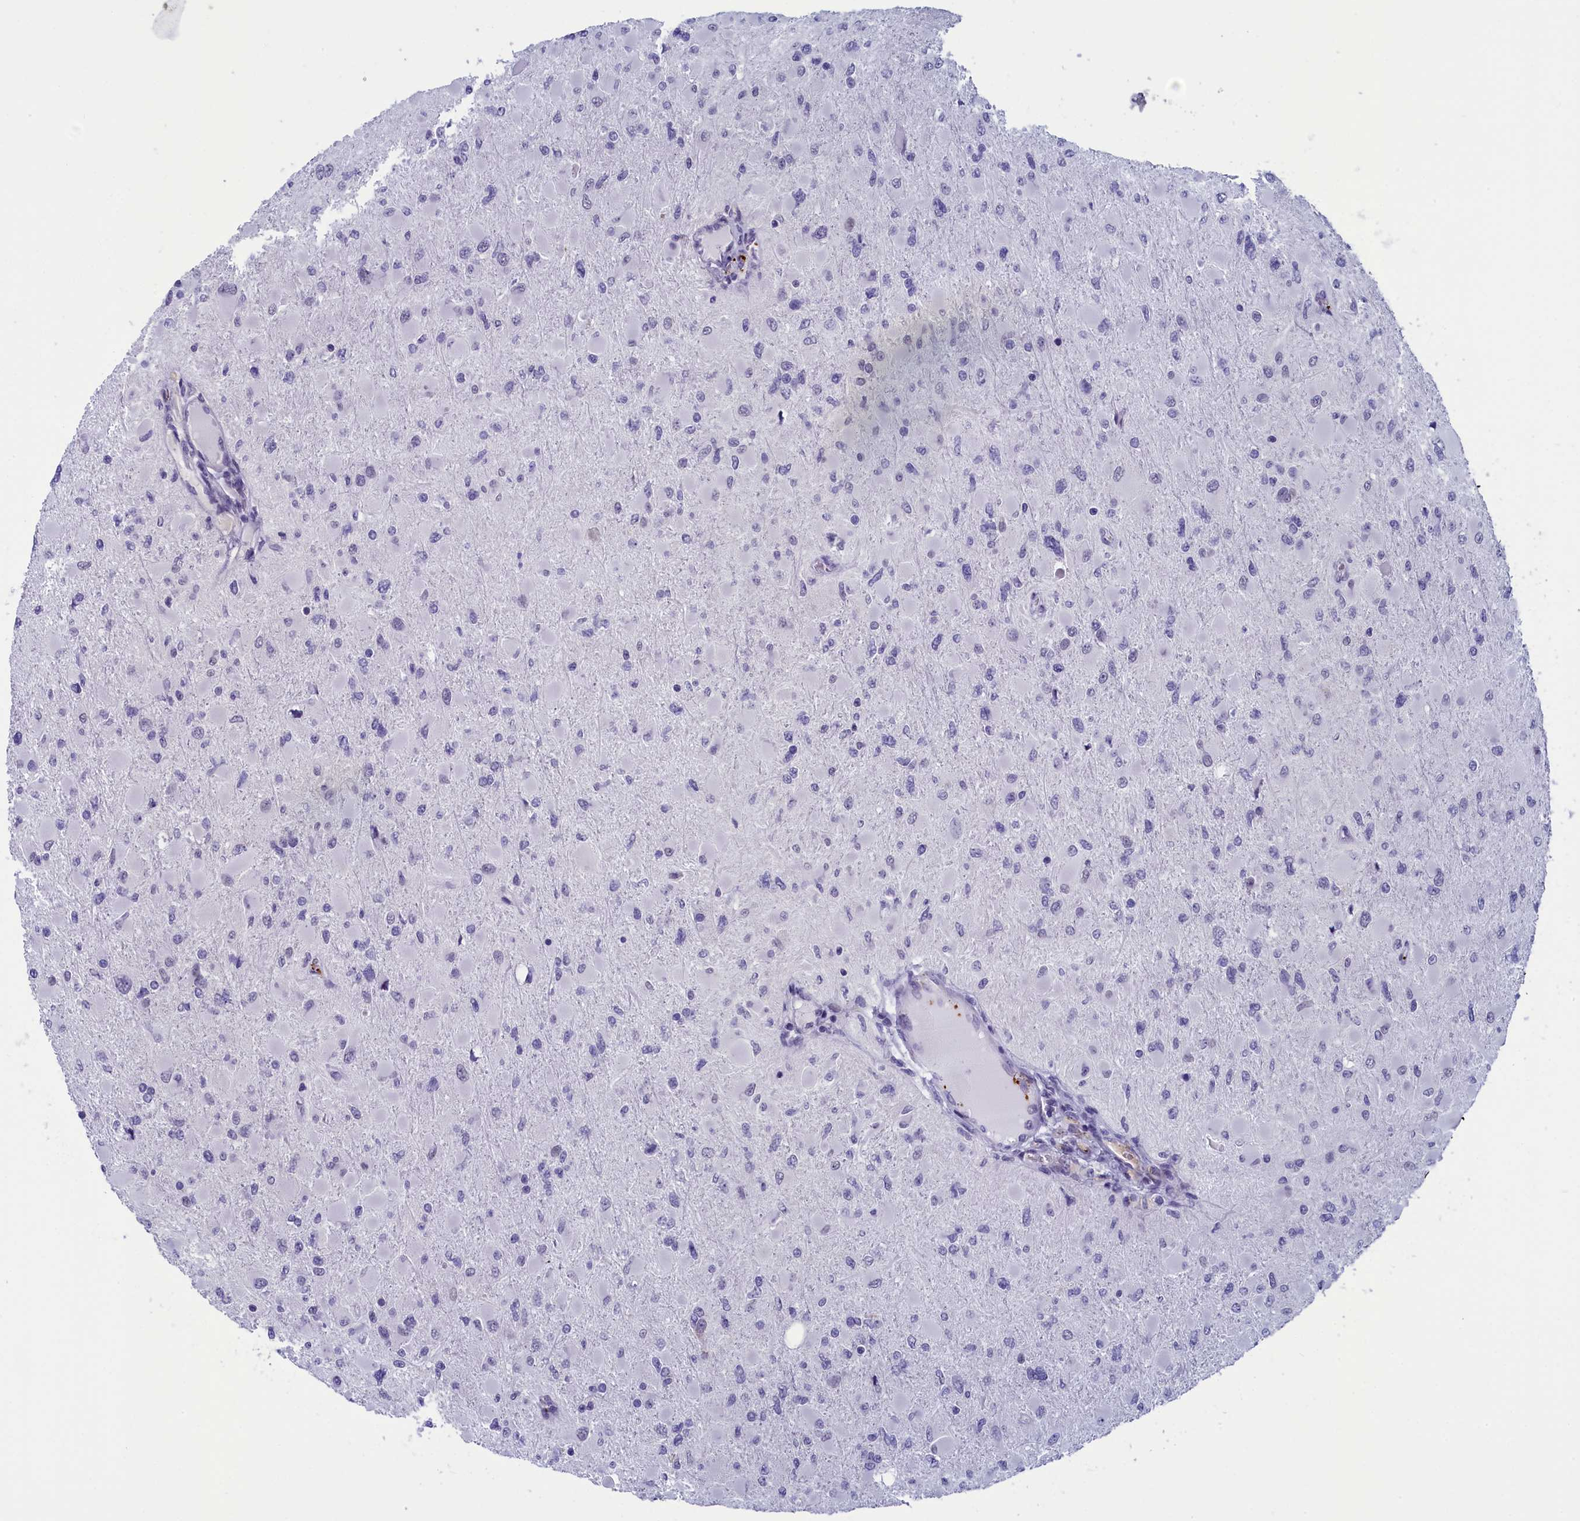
{"staining": {"intensity": "negative", "quantity": "none", "location": "none"}, "tissue": "glioma", "cell_type": "Tumor cells", "image_type": "cancer", "snomed": [{"axis": "morphology", "description": "Glioma, malignant, High grade"}, {"axis": "topography", "description": "Cerebral cortex"}], "caption": "Protein analysis of glioma demonstrates no significant staining in tumor cells.", "gene": "AIFM2", "patient": {"sex": "female", "age": 36}}